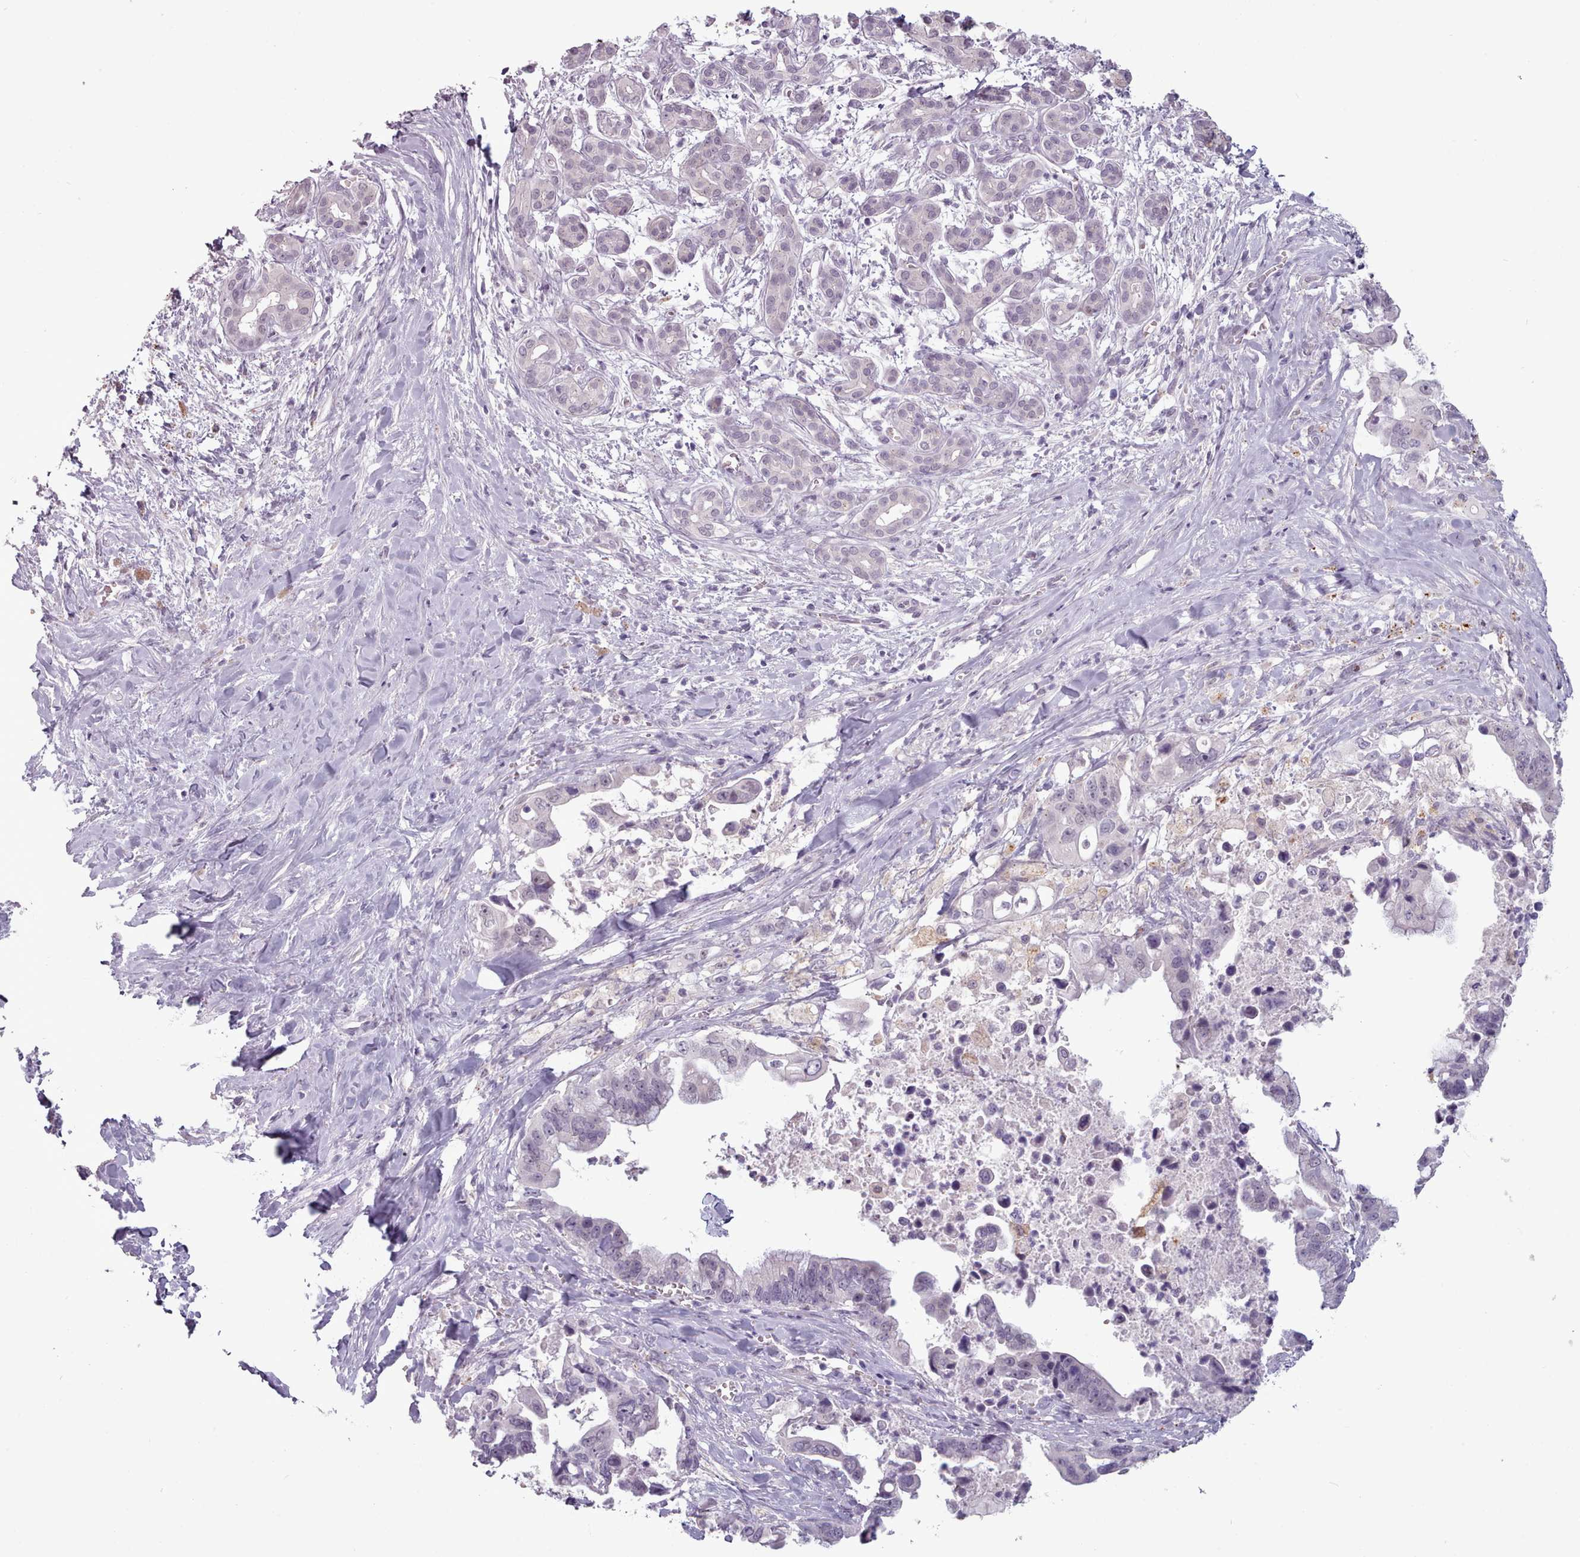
{"staining": {"intensity": "negative", "quantity": "none", "location": "none"}, "tissue": "pancreatic cancer", "cell_type": "Tumor cells", "image_type": "cancer", "snomed": [{"axis": "morphology", "description": "Adenocarcinoma, NOS"}, {"axis": "topography", "description": "Pancreas"}], "caption": "DAB (3,3'-diaminobenzidine) immunohistochemical staining of human pancreatic cancer demonstrates no significant positivity in tumor cells.", "gene": "PBX4", "patient": {"sex": "male", "age": 61}}